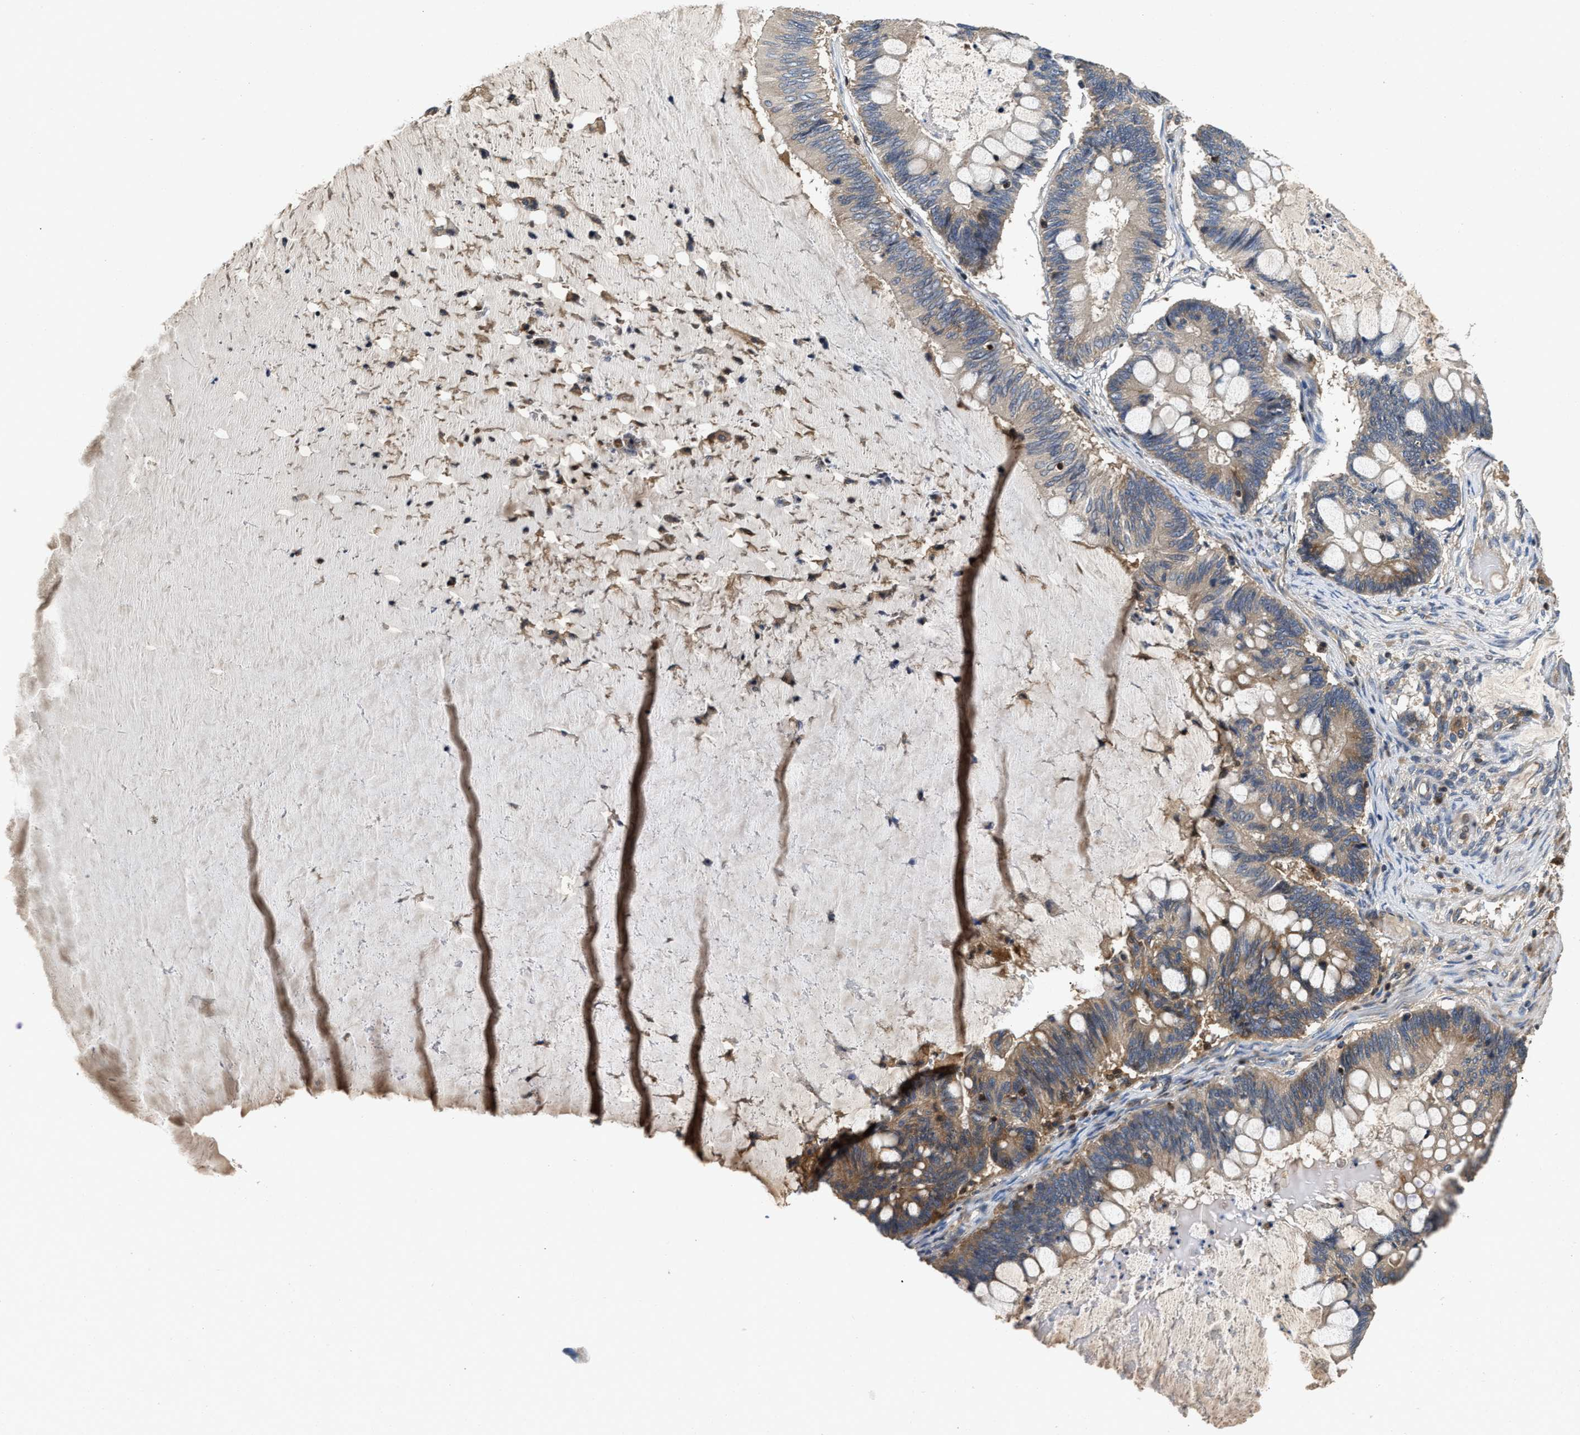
{"staining": {"intensity": "weak", "quantity": "<25%", "location": "cytoplasmic/membranous"}, "tissue": "ovarian cancer", "cell_type": "Tumor cells", "image_type": "cancer", "snomed": [{"axis": "morphology", "description": "Cystadenocarcinoma, mucinous, NOS"}, {"axis": "topography", "description": "Ovary"}], "caption": "Tumor cells are negative for brown protein staining in ovarian cancer.", "gene": "OSTF1", "patient": {"sex": "female", "age": 61}}